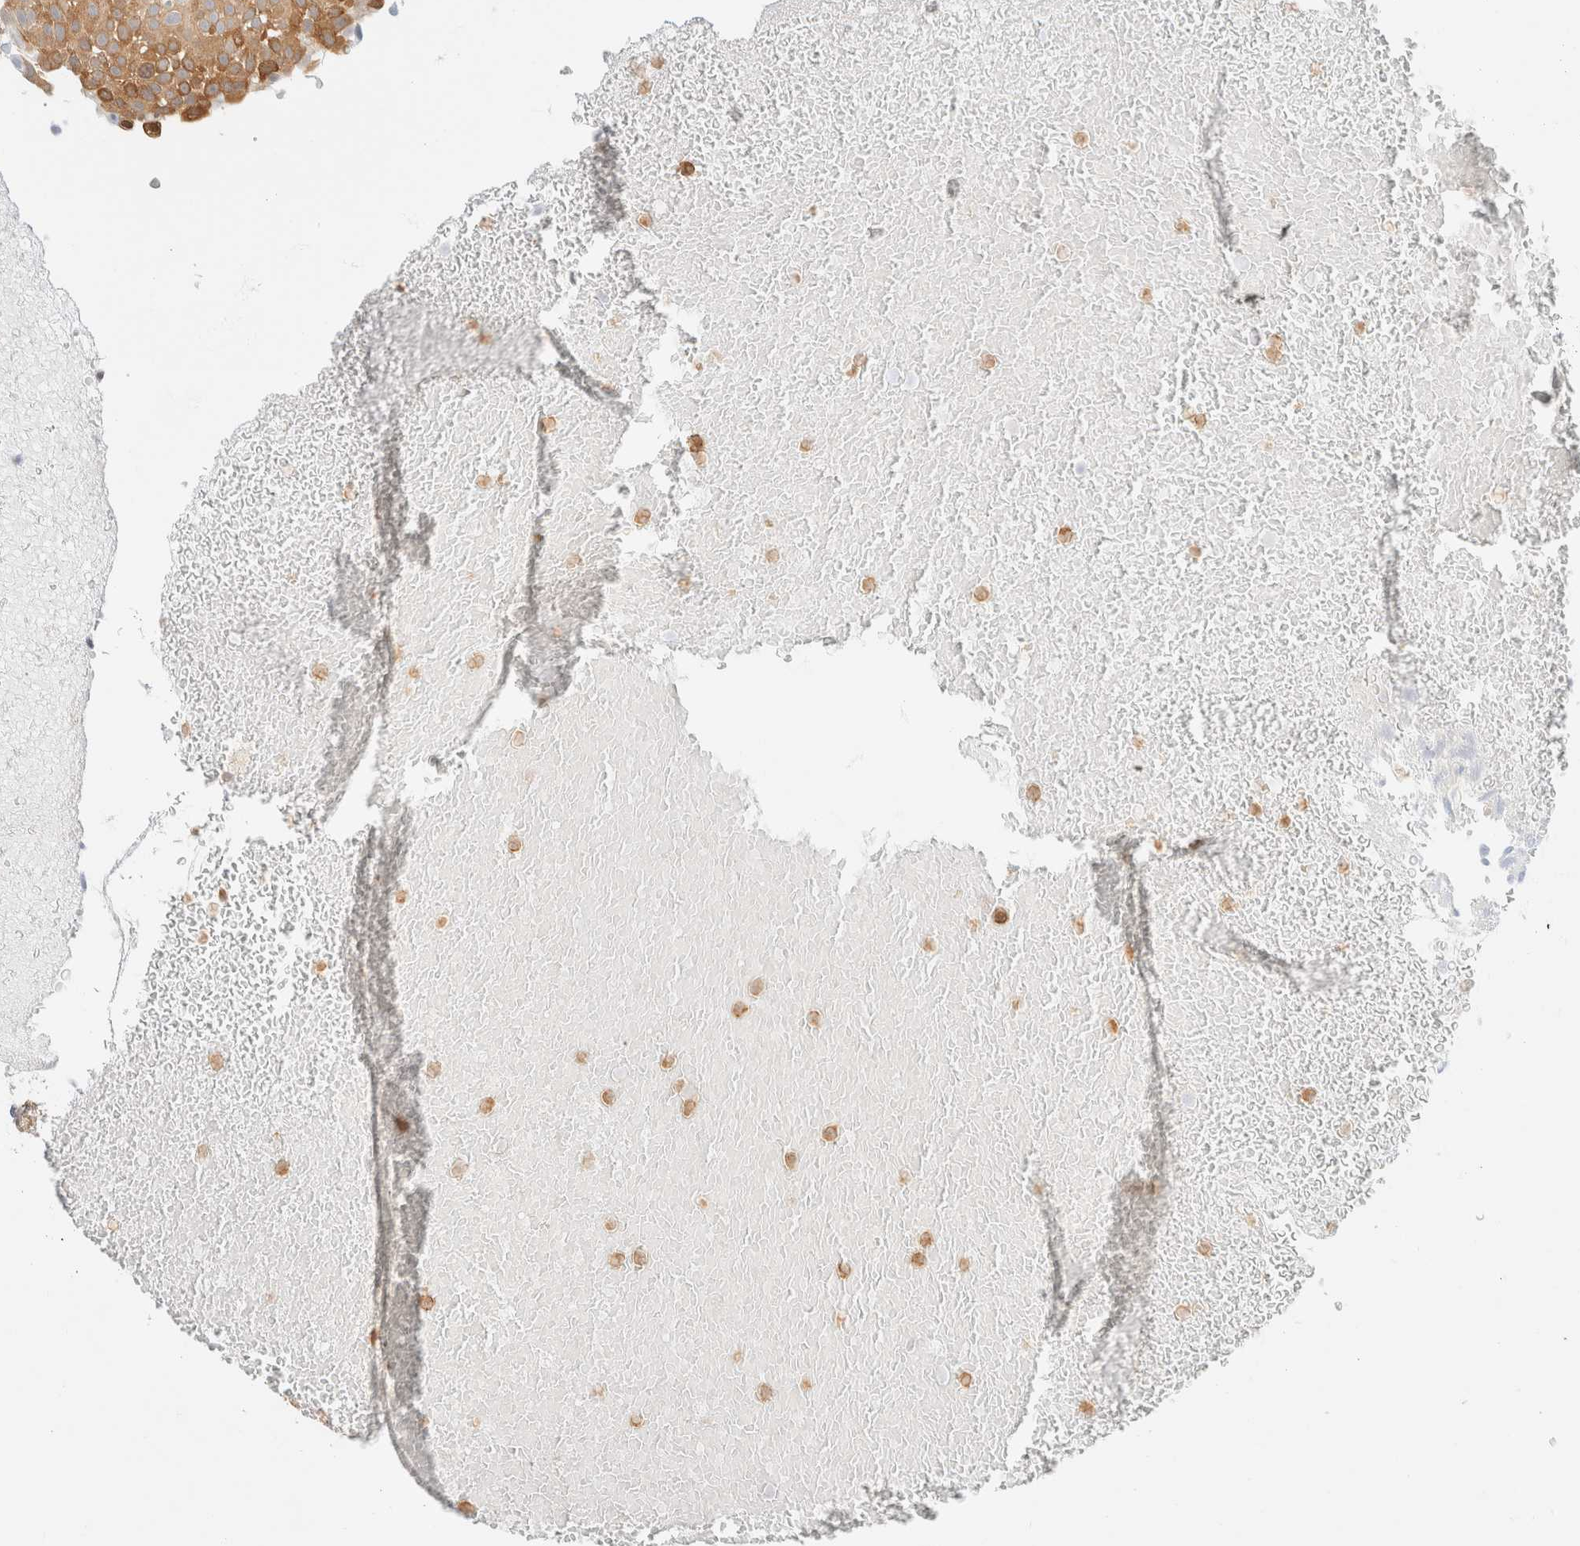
{"staining": {"intensity": "moderate", "quantity": "<25%", "location": "cytoplasmic/membranous"}, "tissue": "urothelial cancer", "cell_type": "Tumor cells", "image_type": "cancer", "snomed": [{"axis": "morphology", "description": "Urothelial carcinoma, Low grade"}, {"axis": "topography", "description": "Urinary bladder"}], "caption": "Urothelial carcinoma (low-grade) stained for a protein exhibits moderate cytoplasmic/membranous positivity in tumor cells.", "gene": "GPI", "patient": {"sex": "male", "age": 78}}